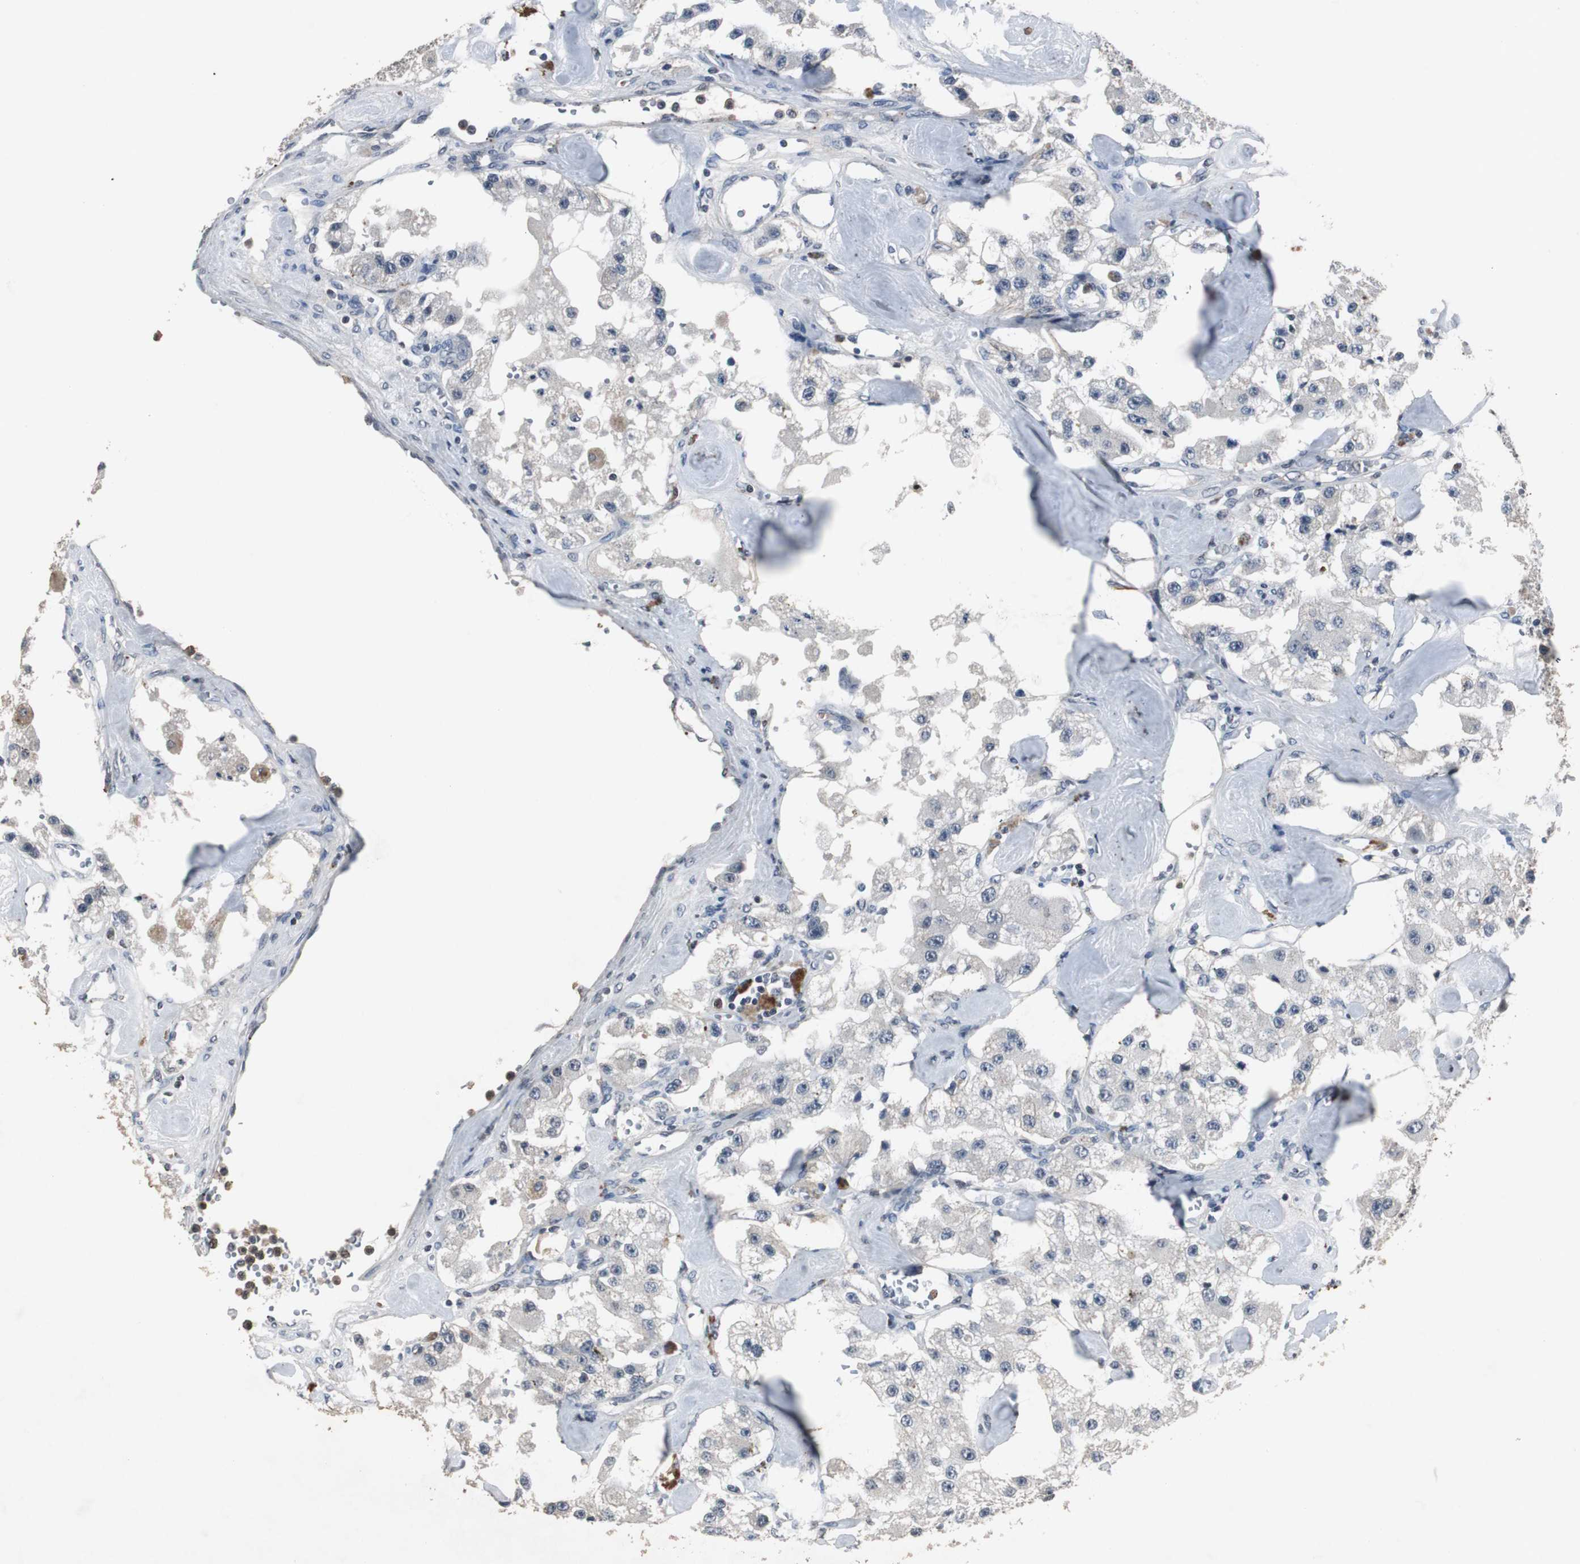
{"staining": {"intensity": "negative", "quantity": "none", "location": "none"}, "tissue": "carcinoid", "cell_type": "Tumor cells", "image_type": "cancer", "snomed": [{"axis": "morphology", "description": "Carcinoid, malignant, NOS"}, {"axis": "topography", "description": "Pancreas"}], "caption": "IHC of carcinoid (malignant) exhibits no expression in tumor cells.", "gene": "ADNP2", "patient": {"sex": "male", "age": 41}}